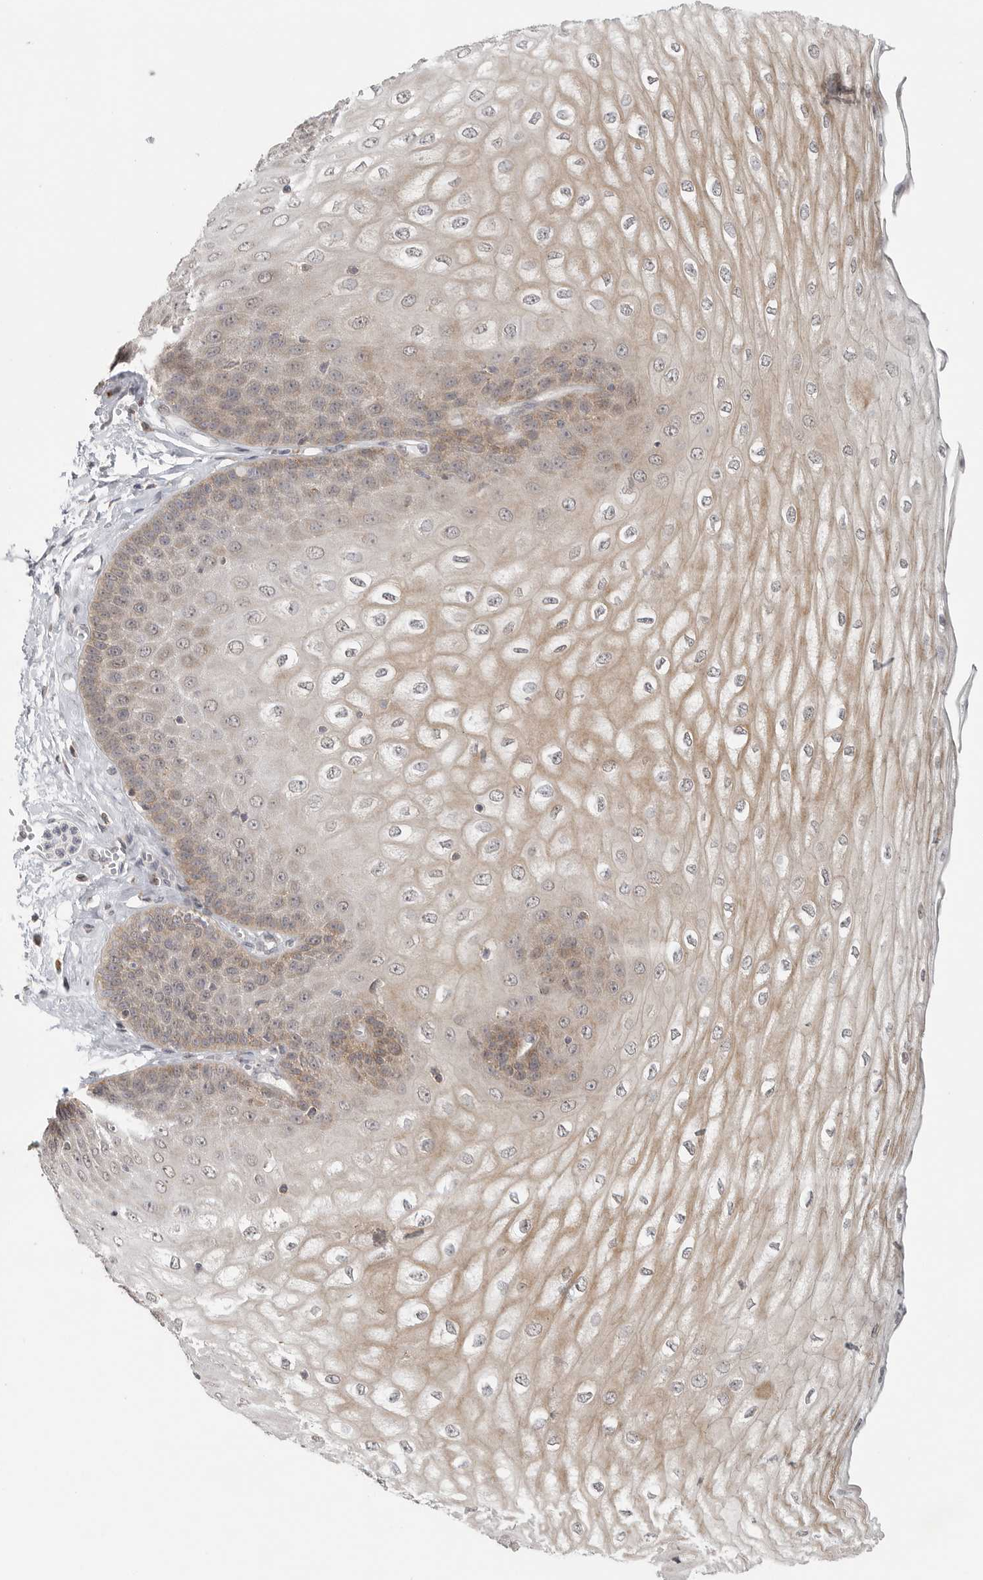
{"staining": {"intensity": "weak", "quantity": "25%-75%", "location": "cytoplasmic/membranous"}, "tissue": "esophagus", "cell_type": "Squamous epithelial cells", "image_type": "normal", "snomed": [{"axis": "morphology", "description": "Normal tissue, NOS"}, {"axis": "topography", "description": "Esophagus"}], "caption": "Squamous epithelial cells show low levels of weak cytoplasmic/membranous staining in approximately 25%-75% of cells in normal esophagus.", "gene": "HDAC6", "patient": {"sex": "male", "age": 60}}